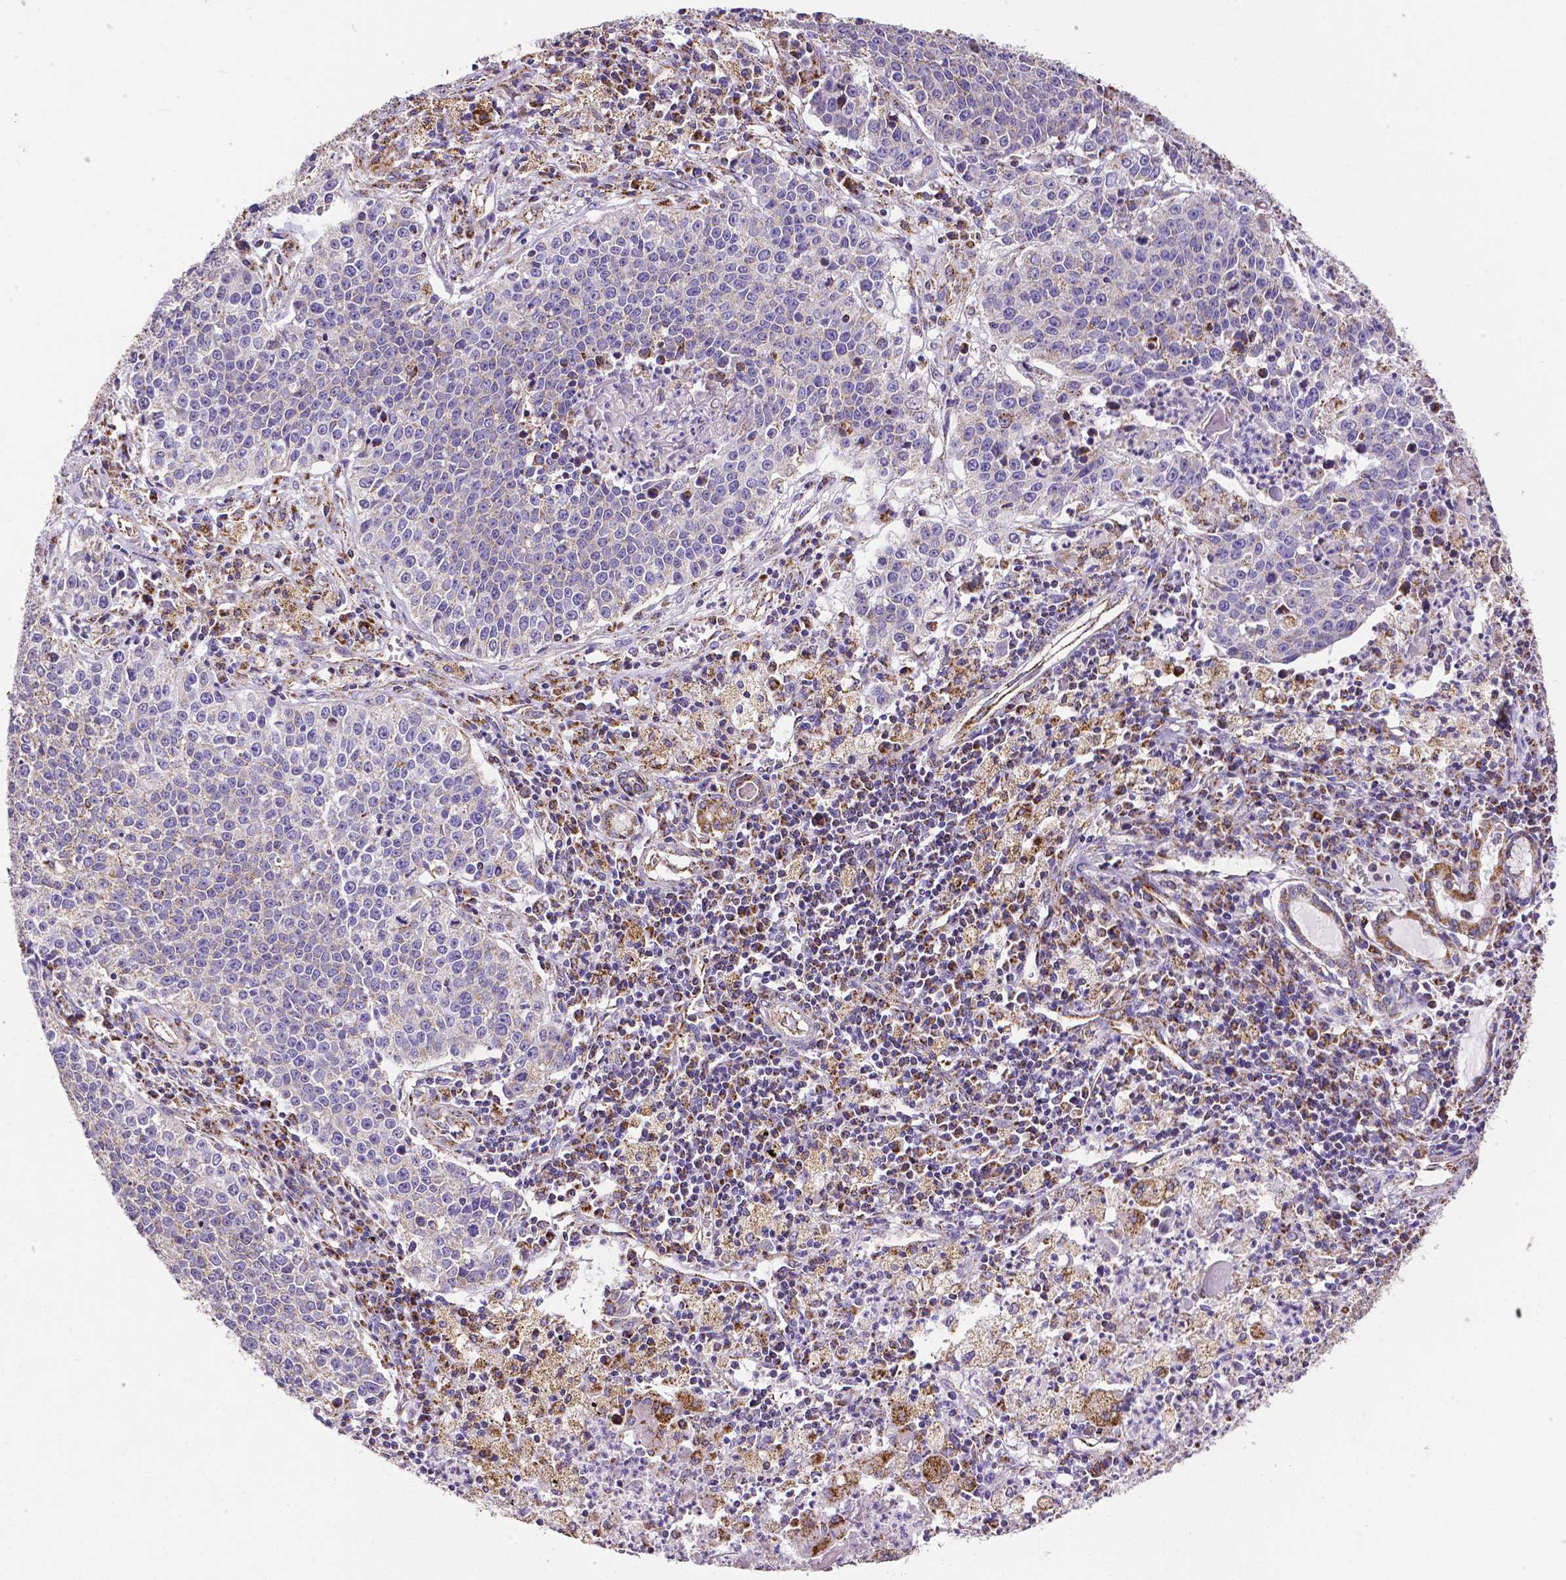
{"staining": {"intensity": "moderate", "quantity": "25%-75%", "location": "cytoplasmic/membranous"}, "tissue": "lung cancer", "cell_type": "Tumor cells", "image_type": "cancer", "snomed": [{"axis": "morphology", "description": "Squamous cell carcinoma, NOS"}, {"axis": "morphology", "description": "Squamous cell carcinoma, metastatic, NOS"}, {"axis": "topography", "description": "Lung"}, {"axis": "topography", "description": "Pleura, NOS"}], "caption": "Protein staining demonstrates moderate cytoplasmic/membranous expression in about 25%-75% of tumor cells in lung cancer. The staining was performed using DAB (3,3'-diaminobenzidine), with brown indicating positive protein expression. Nuclei are stained blue with hematoxylin.", "gene": "MACC1", "patient": {"sex": "male", "age": 72}}